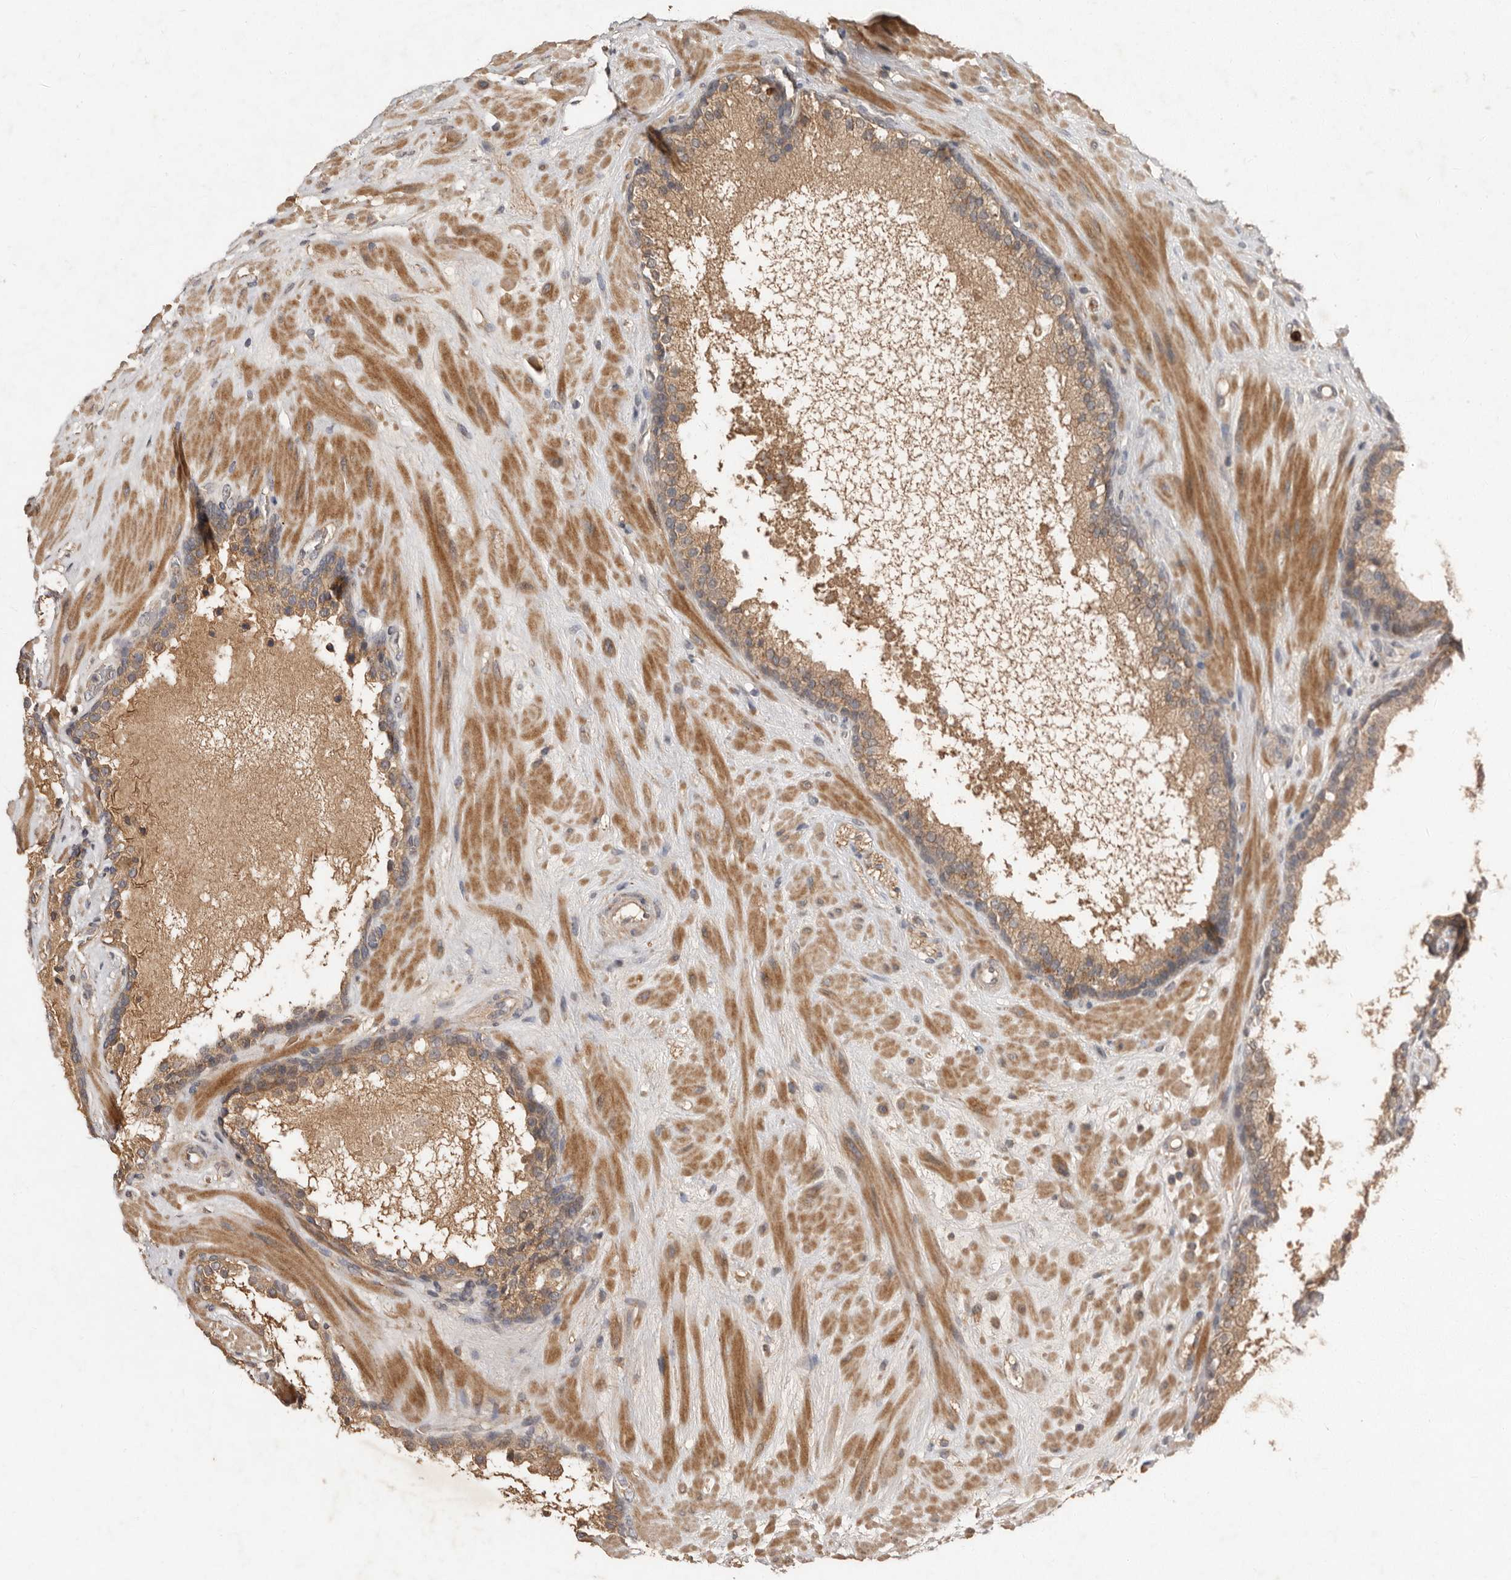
{"staining": {"intensity": "moderate", "quantity": ">75%", "location": "cytoplasmic/membranous"}, "tissue": "prostate cancer", "cell_type": "Tumor cells", "image_type": "cancer", "snomed": [{"axis": "morphology", "description": "Adenocarcinoma, High grade"}, {"axis": "topography", "description": "Prostate"}], "caption": "Human prostate cancer stained with a brown dye exhibits moderate cytoplasmic/membranous positive staining in about >75% of tumor cells.", "gene": "KIF26B", "patient": {"sex": "male", "age": 56}}